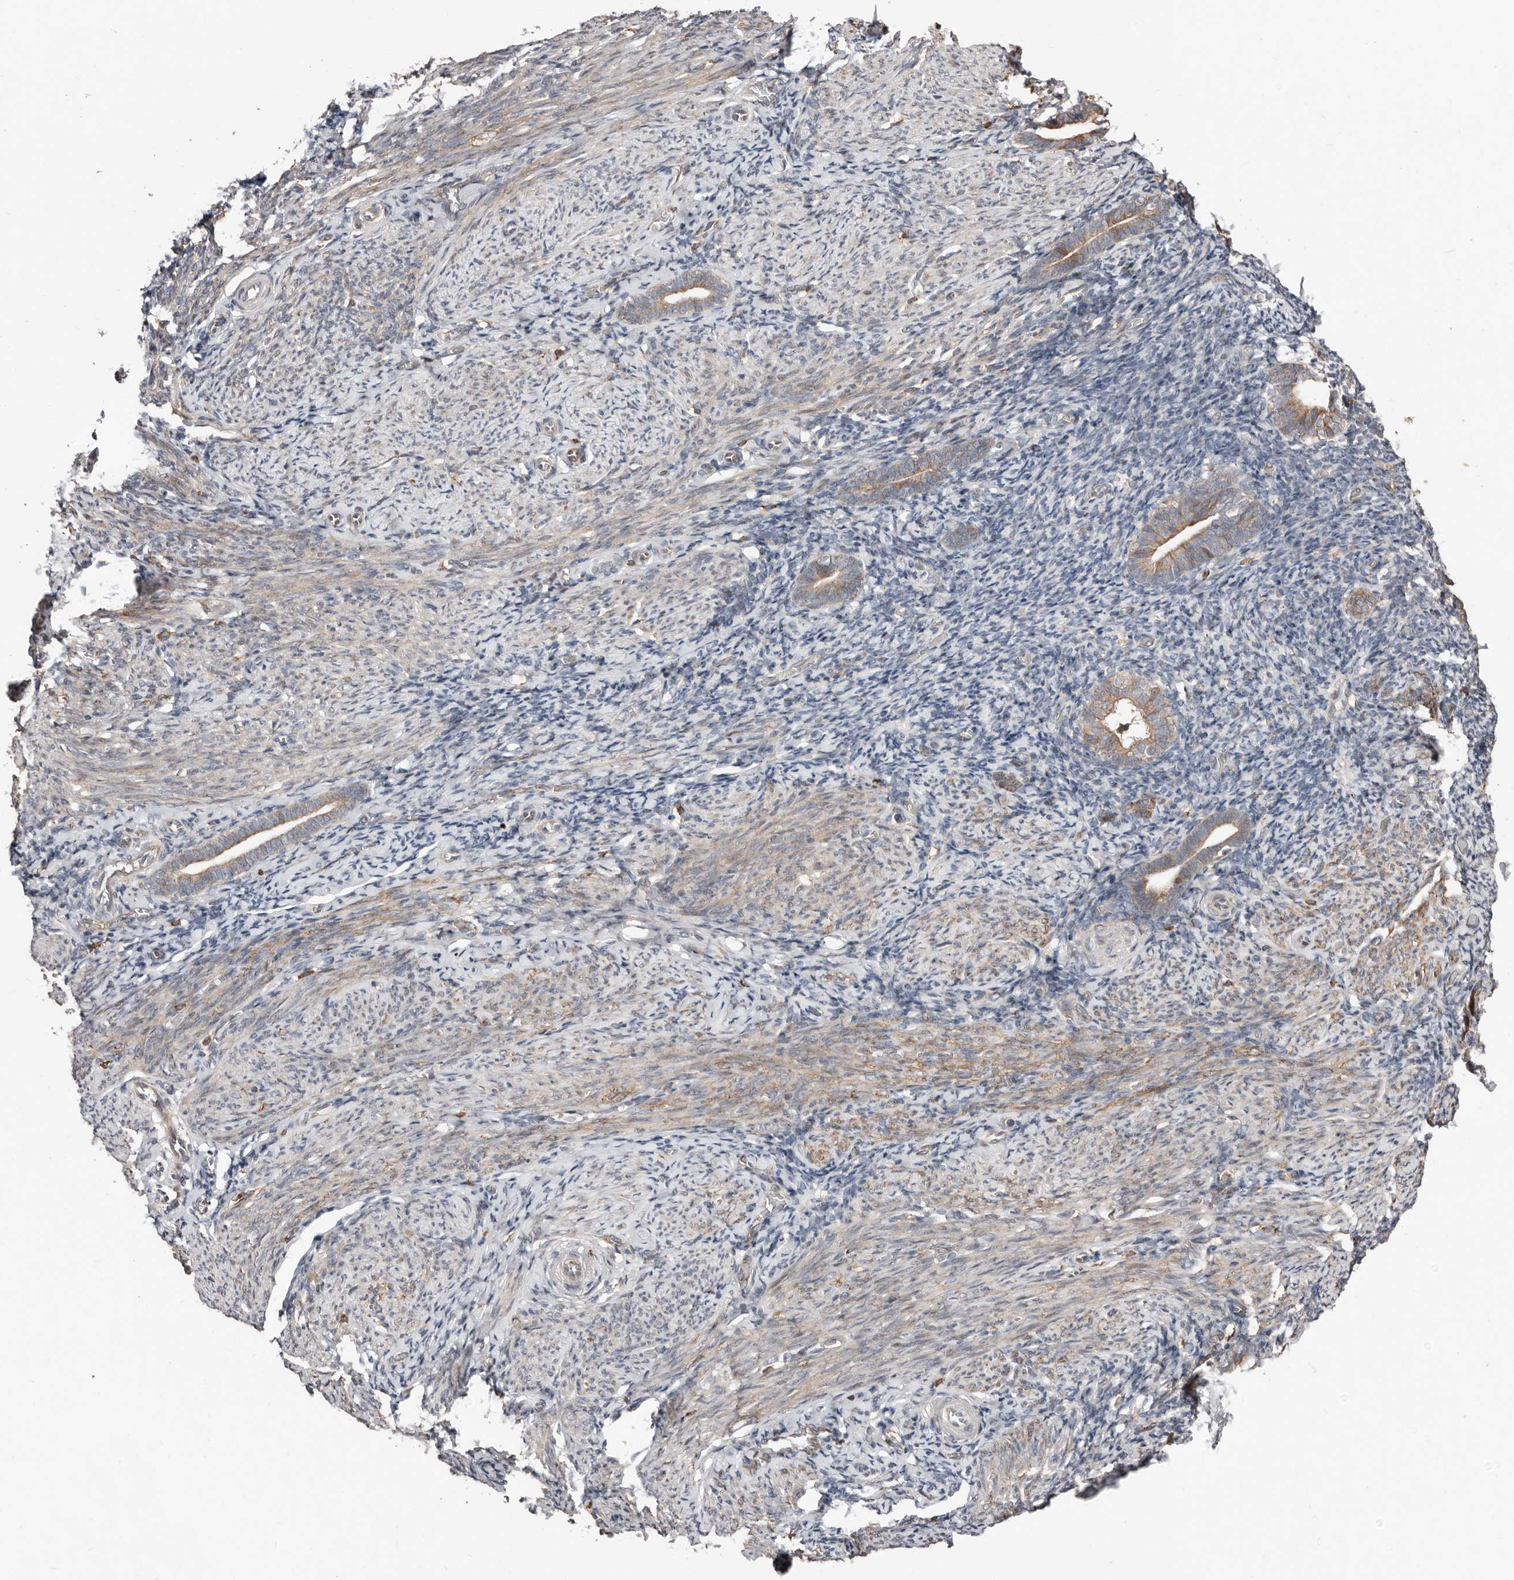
{"staining": {"intensity": "negative", "quantity": "none", "location": "none"}, "tissue": "endometrium", "cell_type": "Cells in endometrial stroma", "image_type": "normal", "snomed": [{"axis": "morphology", "description": "Normal tissue, NOS"}, {"axis": "topography", "description": "Endometrium"}], "caption": "Micrograph shows no significant protein positivity in cells in endometrial stroma of normal endometrium. (Brightfield microscopy of DAB IHC at high magnification).", "gene": "SMYD4", "patient": {"sex": "female", "age": 51}}